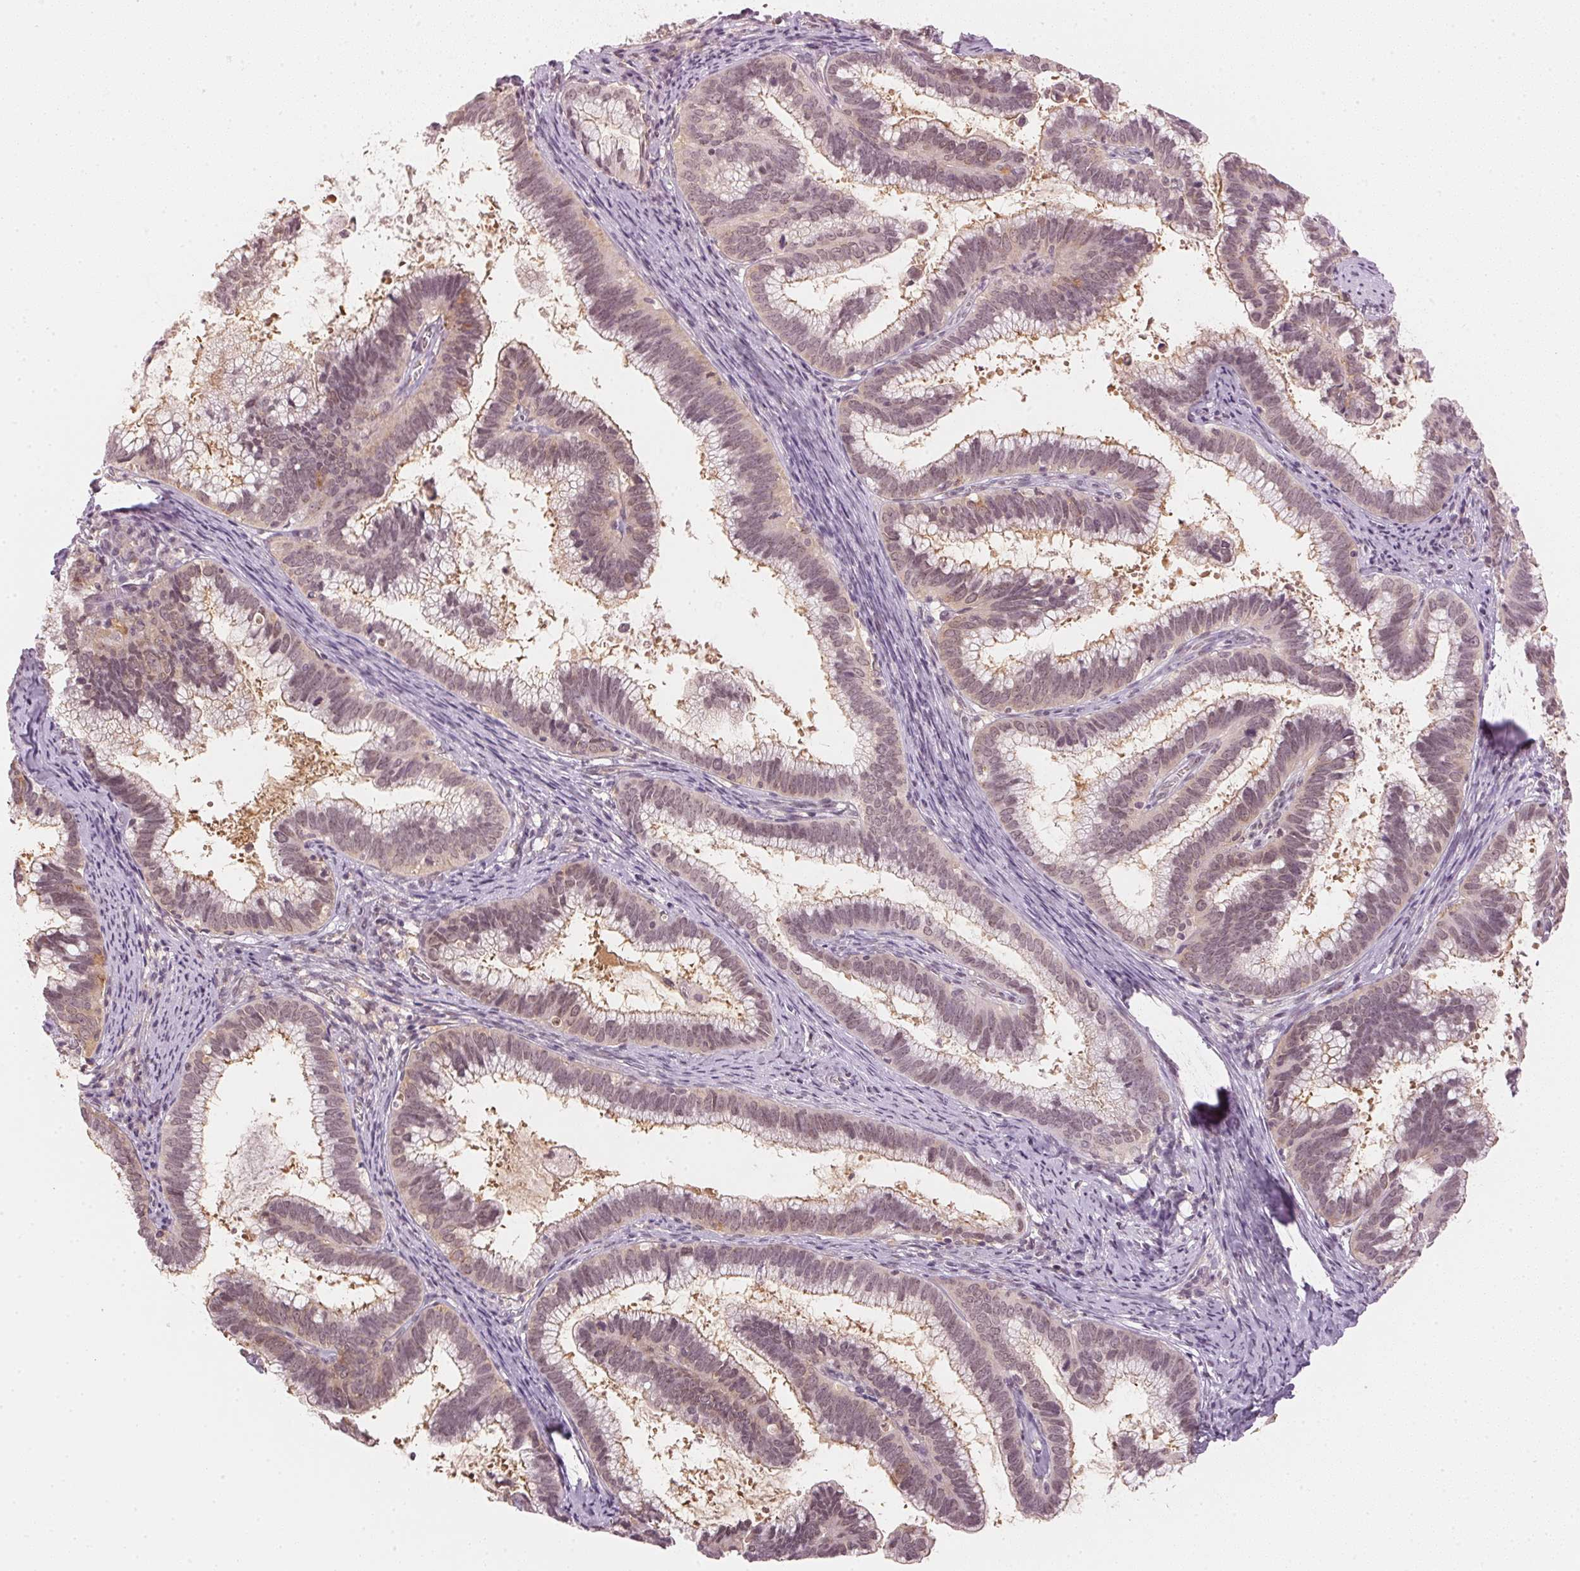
{"staining": {"intensity": "weak", "quantity": "25%-75%", "location": "cytoplasmic/membranous,nuclear"}, "tissue": "cervical cancer", "cell_type": "Tumor cells", "image_type": "cancer", "snomed": [{"axis": "morphology", "description": "Adenocarcinoma, NOS"}, {"axis": "topography", "description": "Cervix"}], "caption": "Adenocarcinoma (cervical) stained with a brown dye reveals weak cytoplasmic/membranous and nuclear positive positivity in approximately 25%-75% of tumor cells.", "gene": "KPRP", "patient": {"sex": "female", "age": 61}}